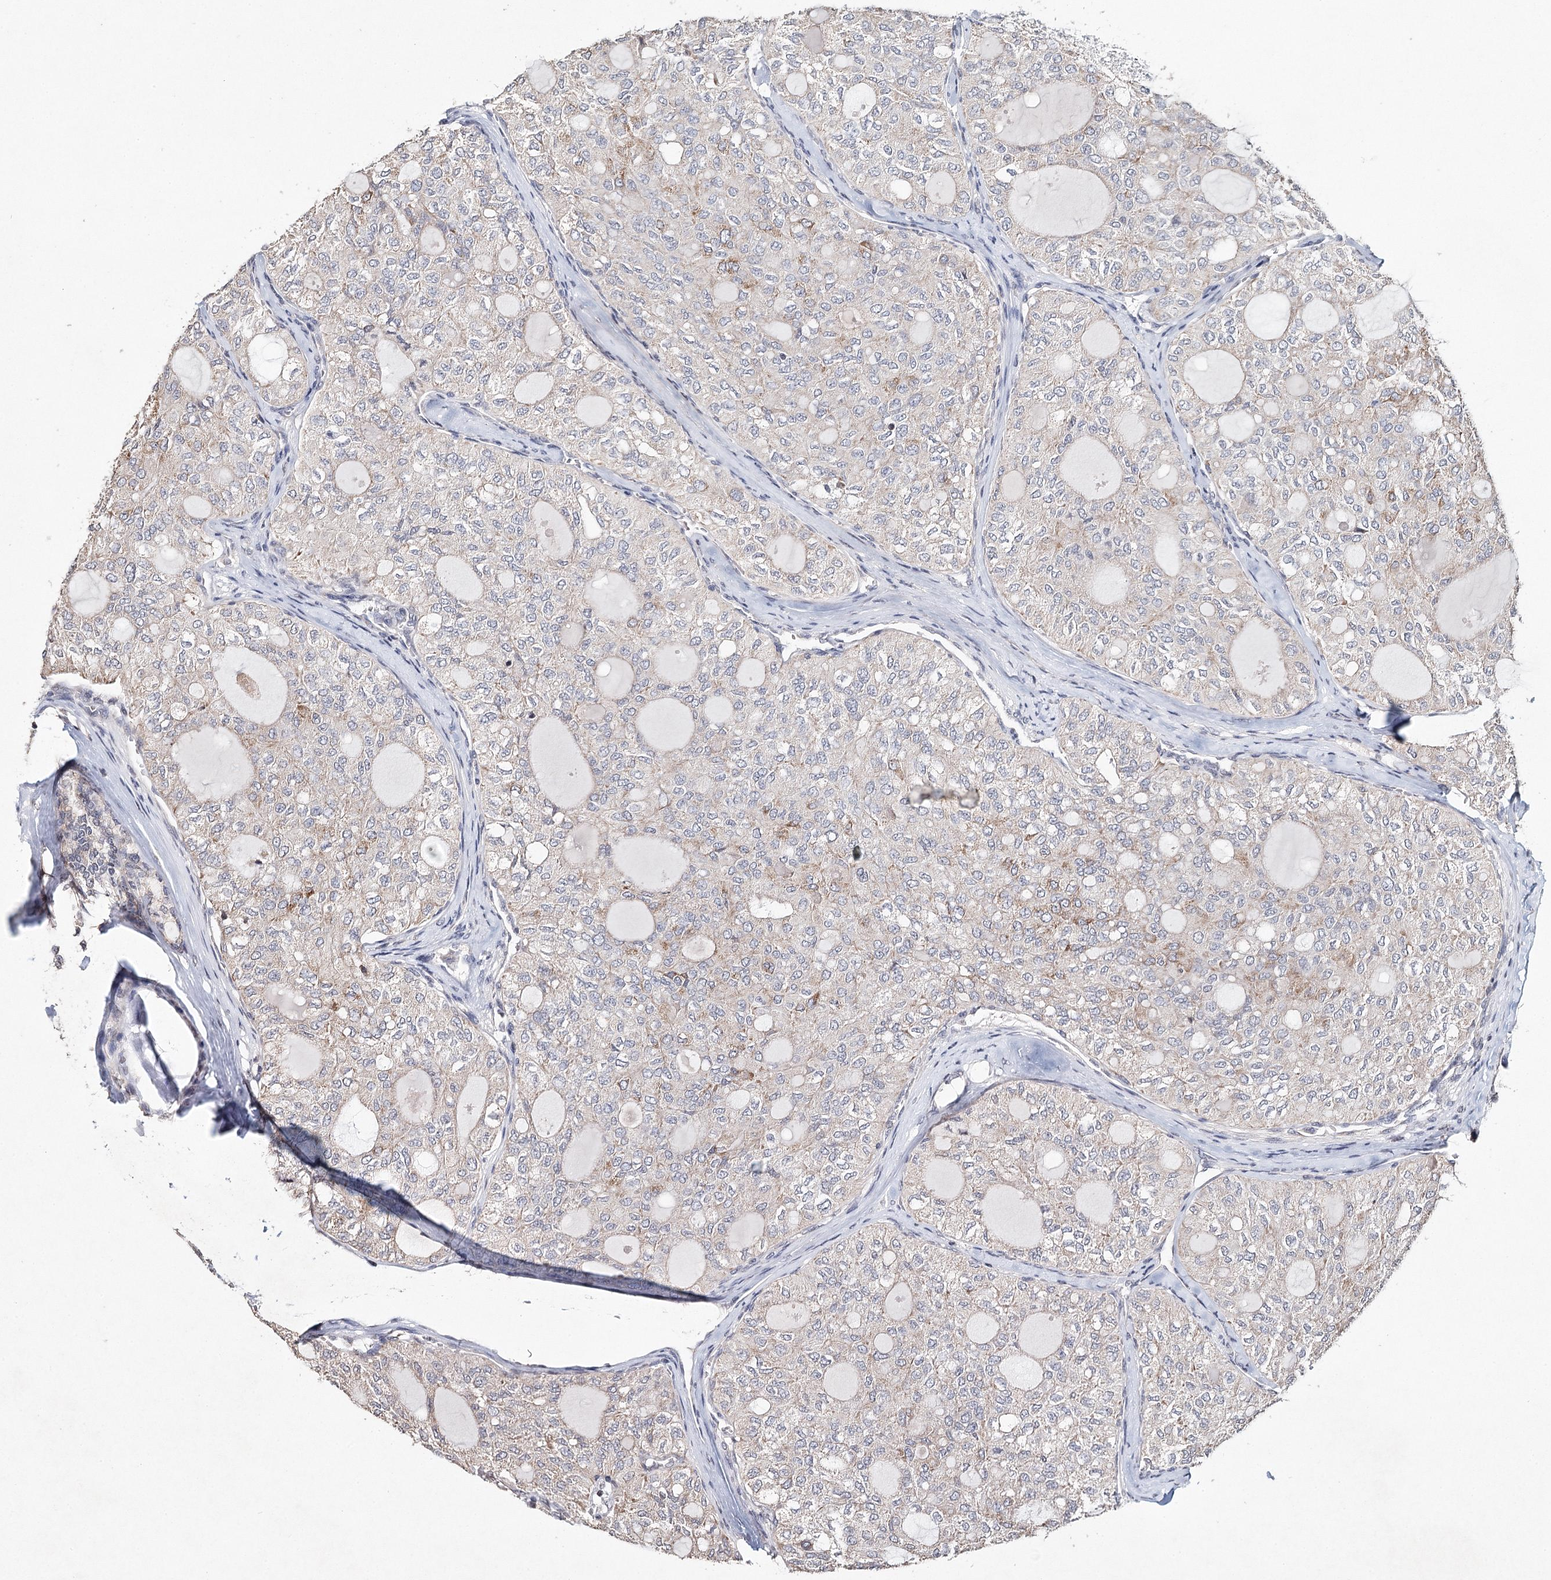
{"staining": {"intensity": "weak", "quantity": "<25%", "location": "cytoplasmic/membranous"}, "tissue": "thyroid cancer", "cell_type": "Tumor cells", "image_type": "cancer", "snomed": [{"axis": "morphology", "description": "Follicular adenoma carcinoma, NOS"}, {"axis": "topography", "description": "Thyroid gland"}], "caption": "The micrograph shows no staining of tumor cells in thyroid follicular adenoma carcinoma.", "gene": "ICOS", "patient": {"sex": "male", "age": 75}}